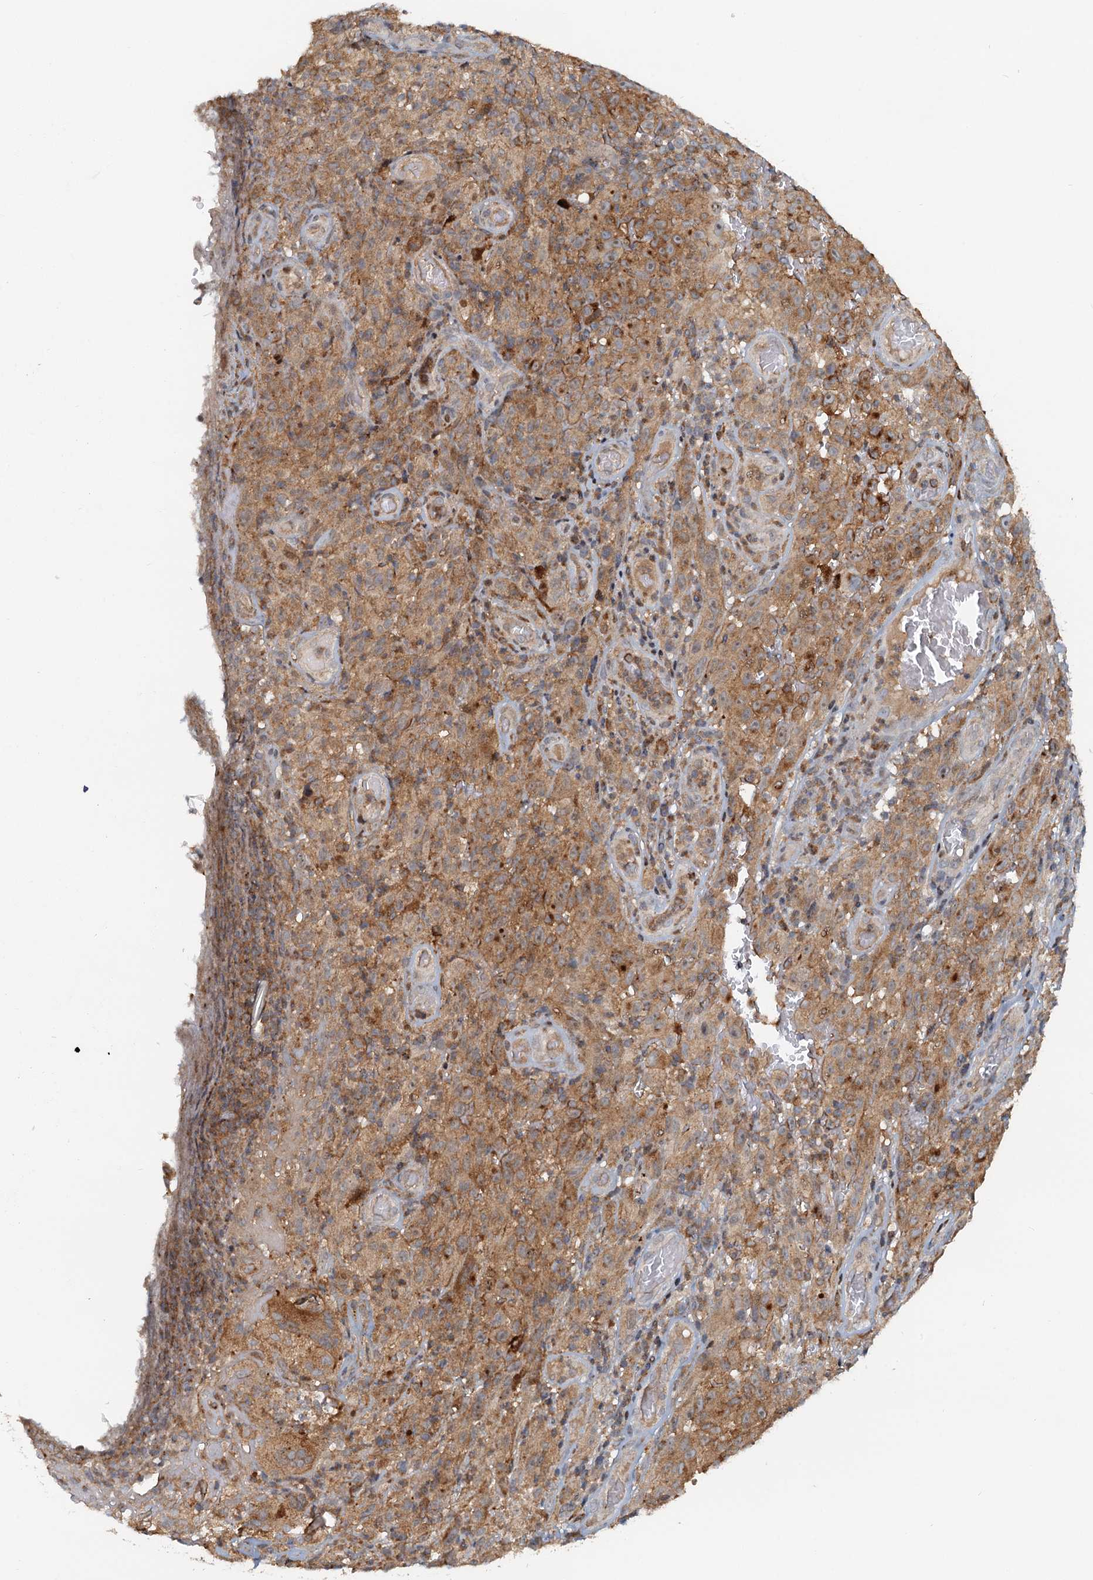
{"staining": {"intensity": "moderate", "quantity": ">75%", "location": "cytoplasmic/membranous,nuclear"}, "tissue": "melanoma", "cell_type": "Tumor cells", "image_type": "cancer", "snomed": [{"axis": "morphology", "description": "Malignant melanoma, NOS"}, {"axis": "topography", "description": "Skin"}], "caption": "Melanoma tissue shows moderate cytoplasmic/membranous and nuclear staining in about >75% of tumor cells (DAB (3,3'-diaminobenzidine) = brown stain, brightfield microscopy at high magnification).", "gene": "TOLLIP", "patient": {"sex": "female", "age": 82}}